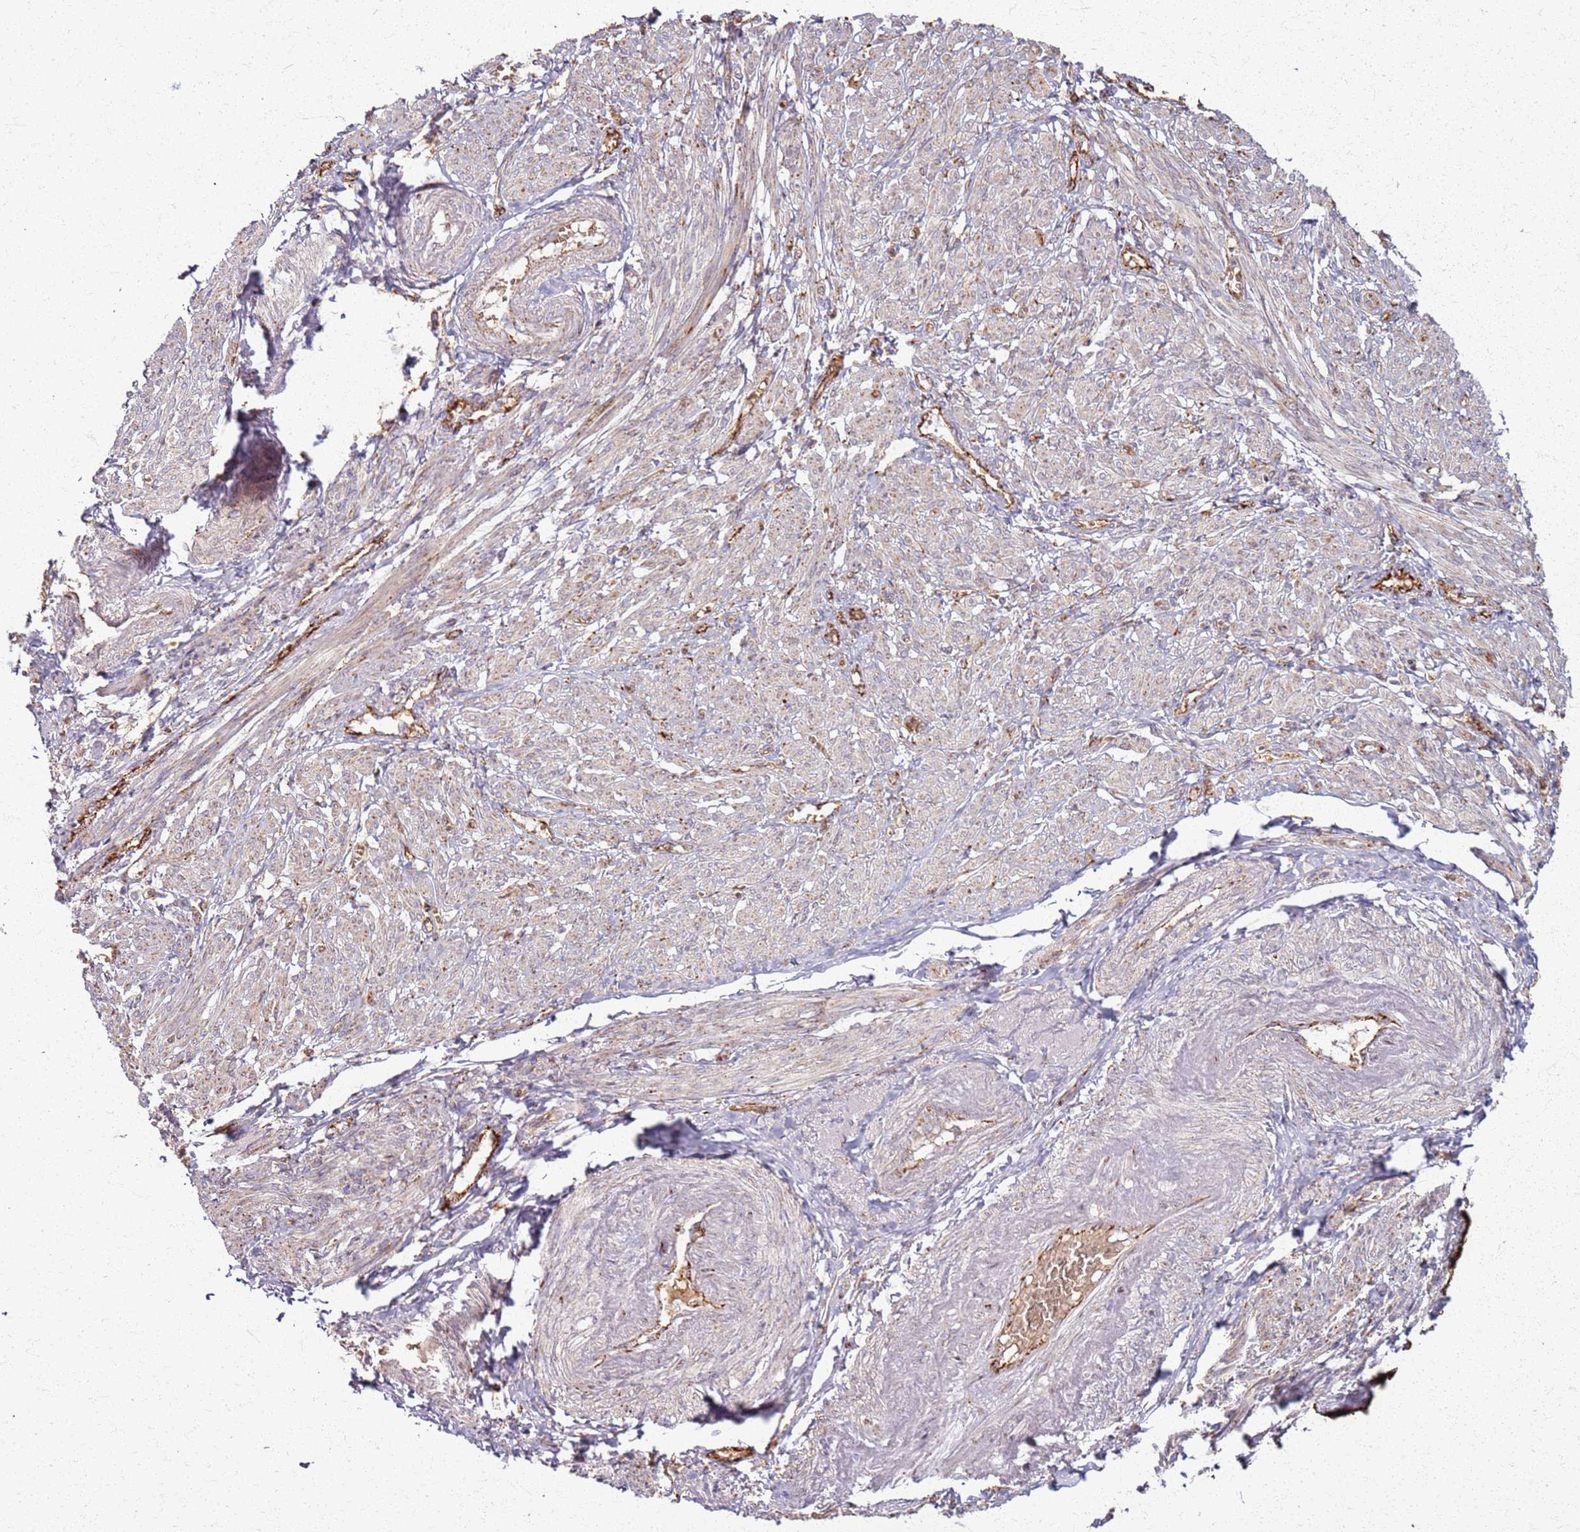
{"staining": {"intensity": "weak", "quantity": "<25%", "location": "cytoplasmic/membranous"}, "tissue": "smooth muscle", "cell_type": "Smooth muscle cells", "image_type": "normal", "snomed": [{"axis": "morphology", "description": "Normal tissue, NOS"}, {"axis": "topography", "description": "Smooth muscle"}], "caption": "A high-resolution photomicrograph shows immunohistochemistry (IHC) staining of benign smooth muscle, which reveals no significant positivity in smooth muscle cells. Nuclei are stained in blue.", "gene": "KRI1", "patient": {"sex": "female", "age": 39}}